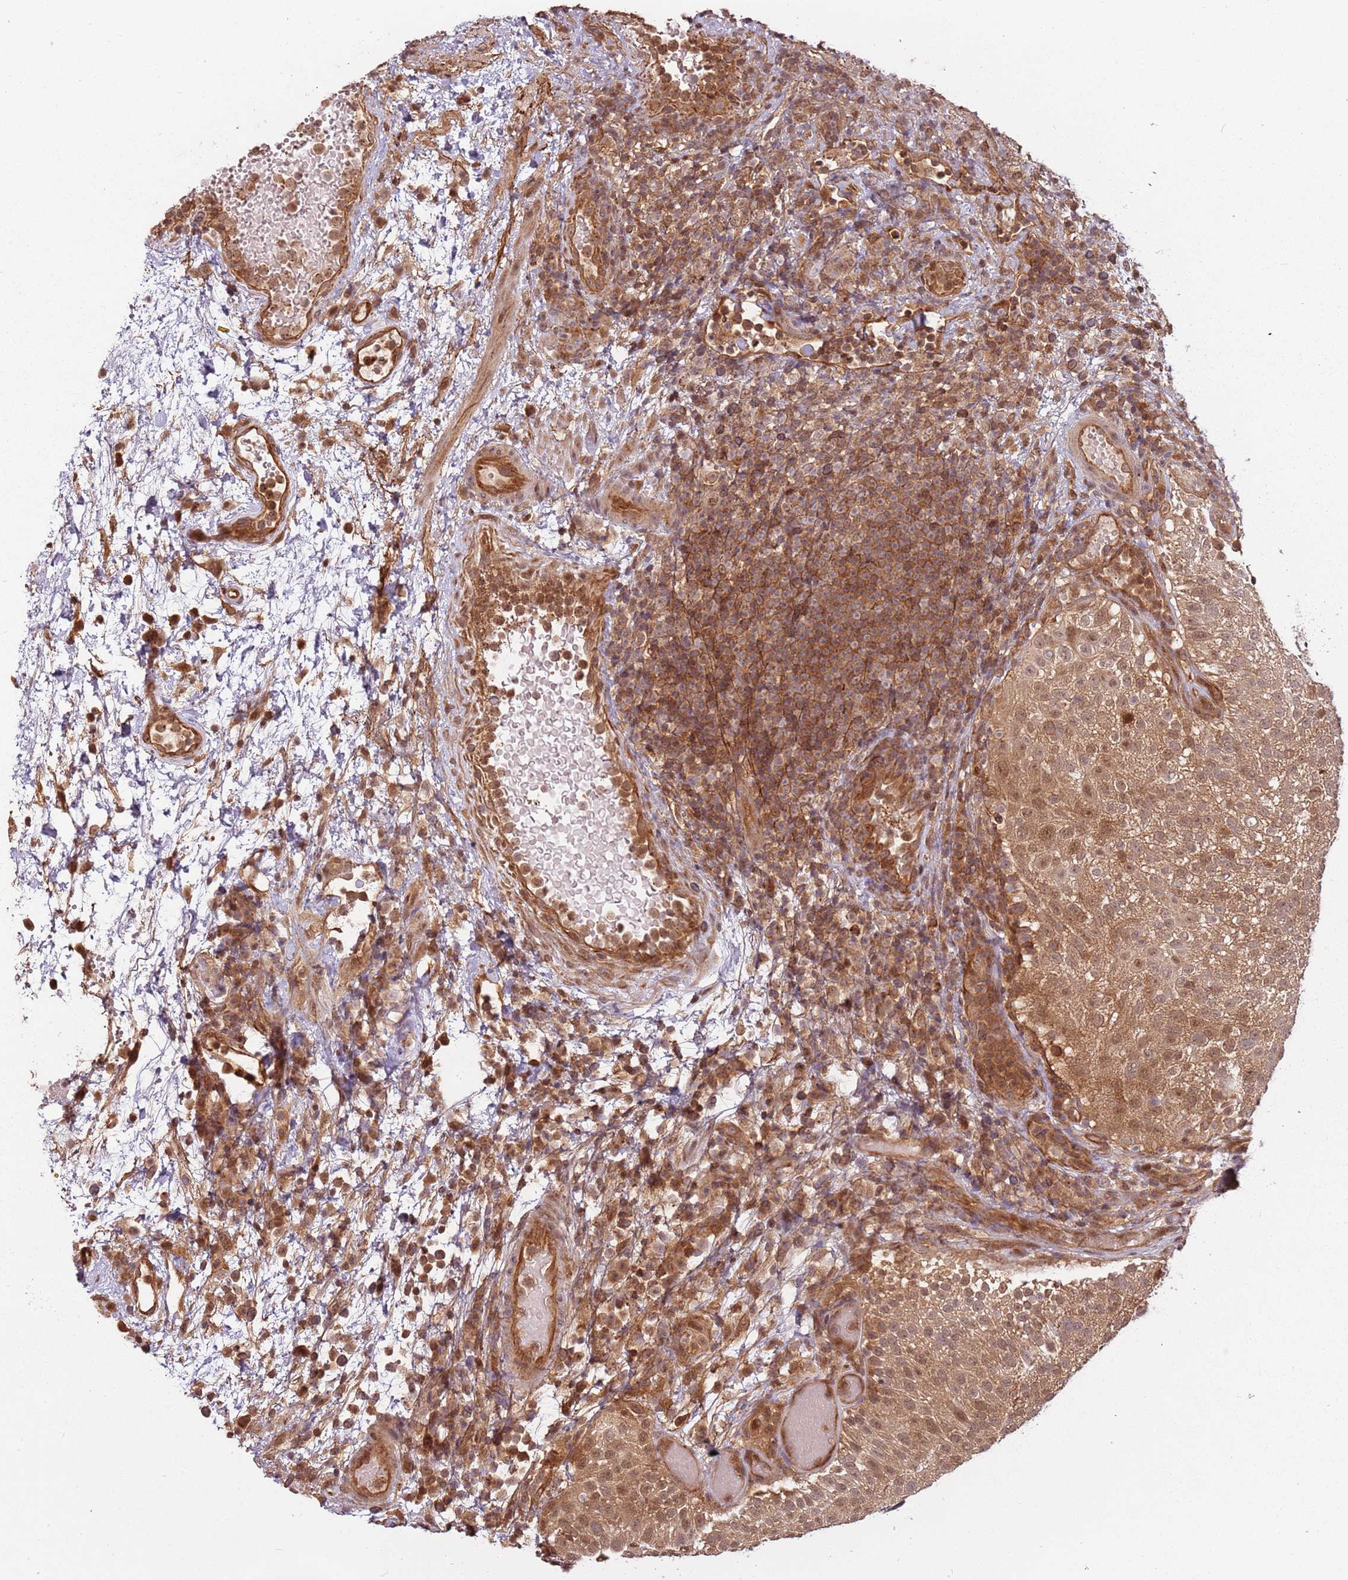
{"staining": {"intensity": "moderate", "quantity": ">75%", "location": "cytoplasmic/membranous,nuclear"}, "tissue": "urothelial cancer", "cell_type": "Tumor cells", "image_type": "cancer", "snomed": [{"axis": "morphology", "description": "Urothelial carcinoma, Low grade"}, {"axis": "topography", "description": "Urinary bladder"}], "caption": "High-power microscopy captured an immunohistochemistry photomicrograph of urothelial cancer, revealing moderate cytoplasmic/membranous and nuclear staining in about >75% of tumor cells. Using DAB (brown) and hematoxylin (blue) stains, captured at high magnification using brightfield microscopy.", "gene": "PGLS", "patient": {"sex": "male", "age": 78}}